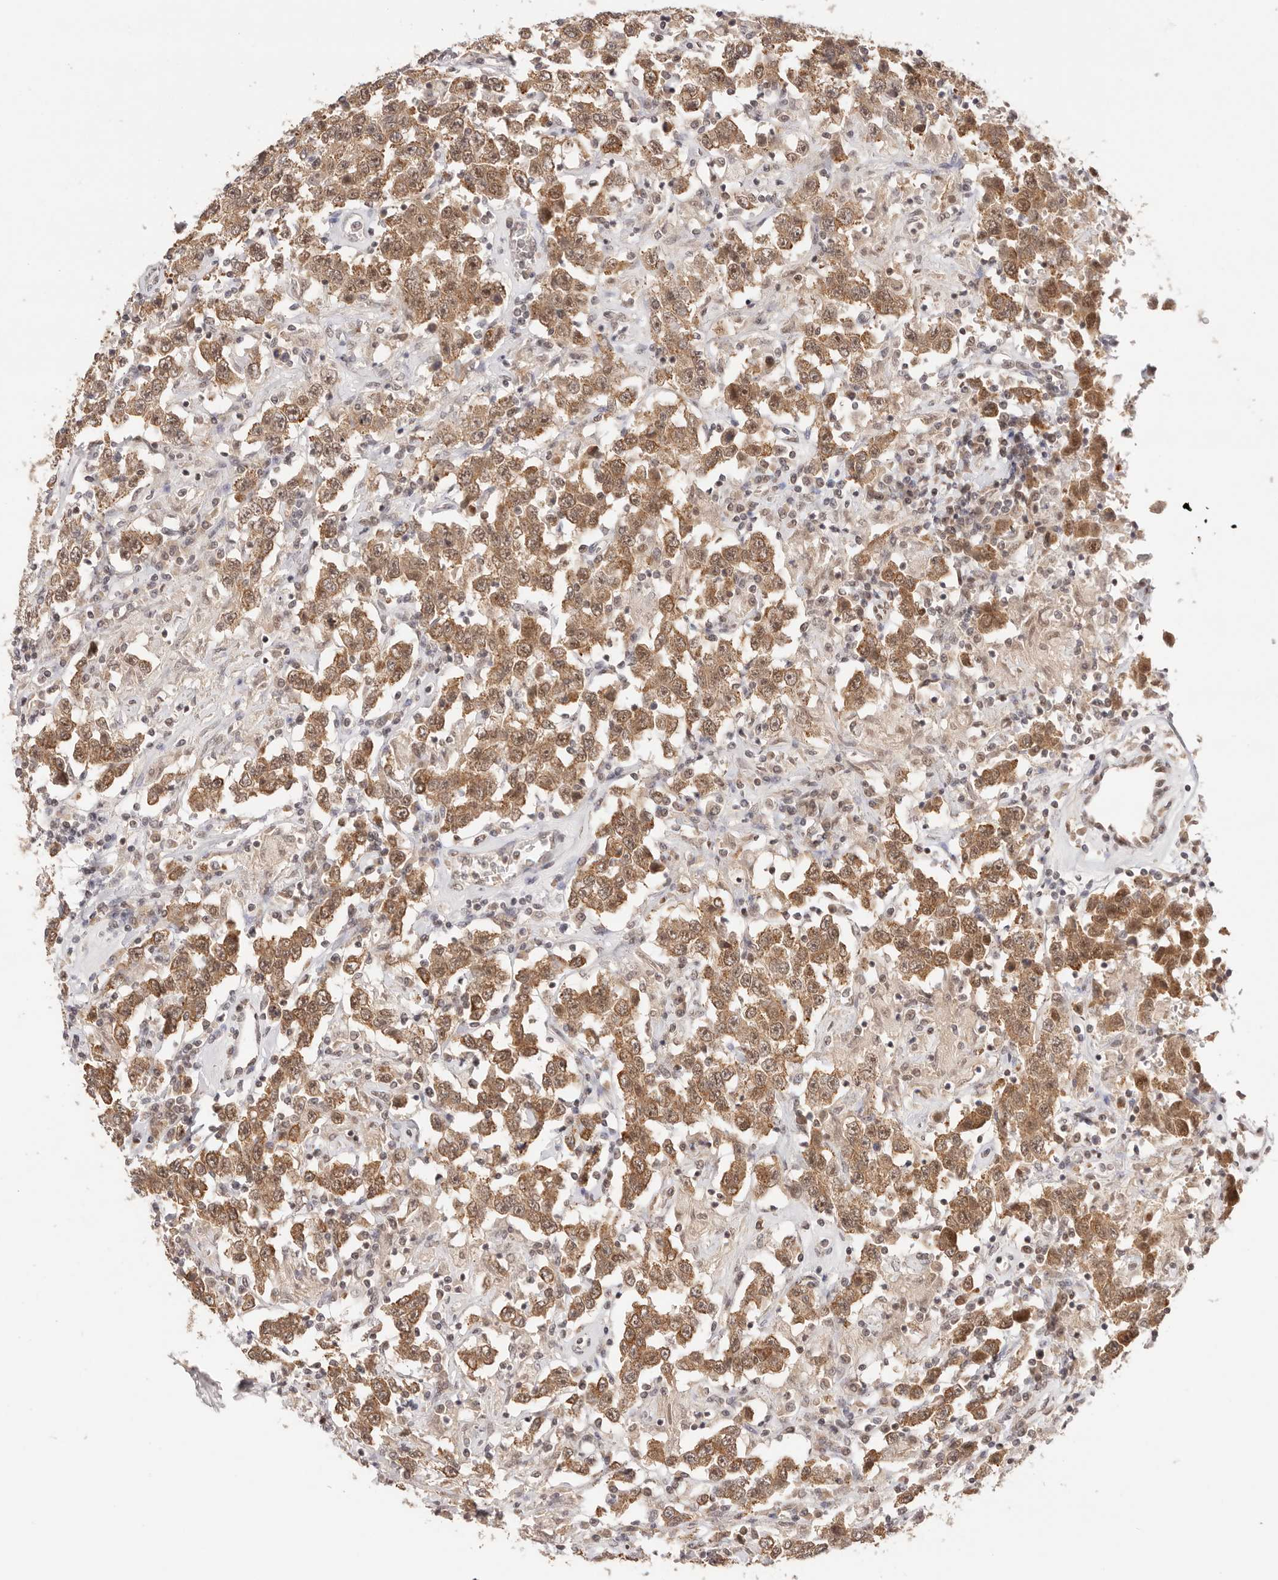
{"staining": {"intensity": "moderate", "quantity": ">75%", "location": "cytoplasmic/membranous,nuclear"}, "tissue": "testis cancer", "cell_type": "Tumor cells", "image_type": "cancer", "snomed": [{"axis": "morphology", "description": "Seminoma, NOS"}, {"axis": "topography", "description": "Testis"}], "caption": "Approximately >75% of tumor cells in testis cancer (seminoma) demonstrate moderate cytoplasmic/membranous and nuclear protein positivity as visualized by brown immunohistochemical staining.", "gene": "RFC3", "patient": {"sex": "male", "age": 41}}